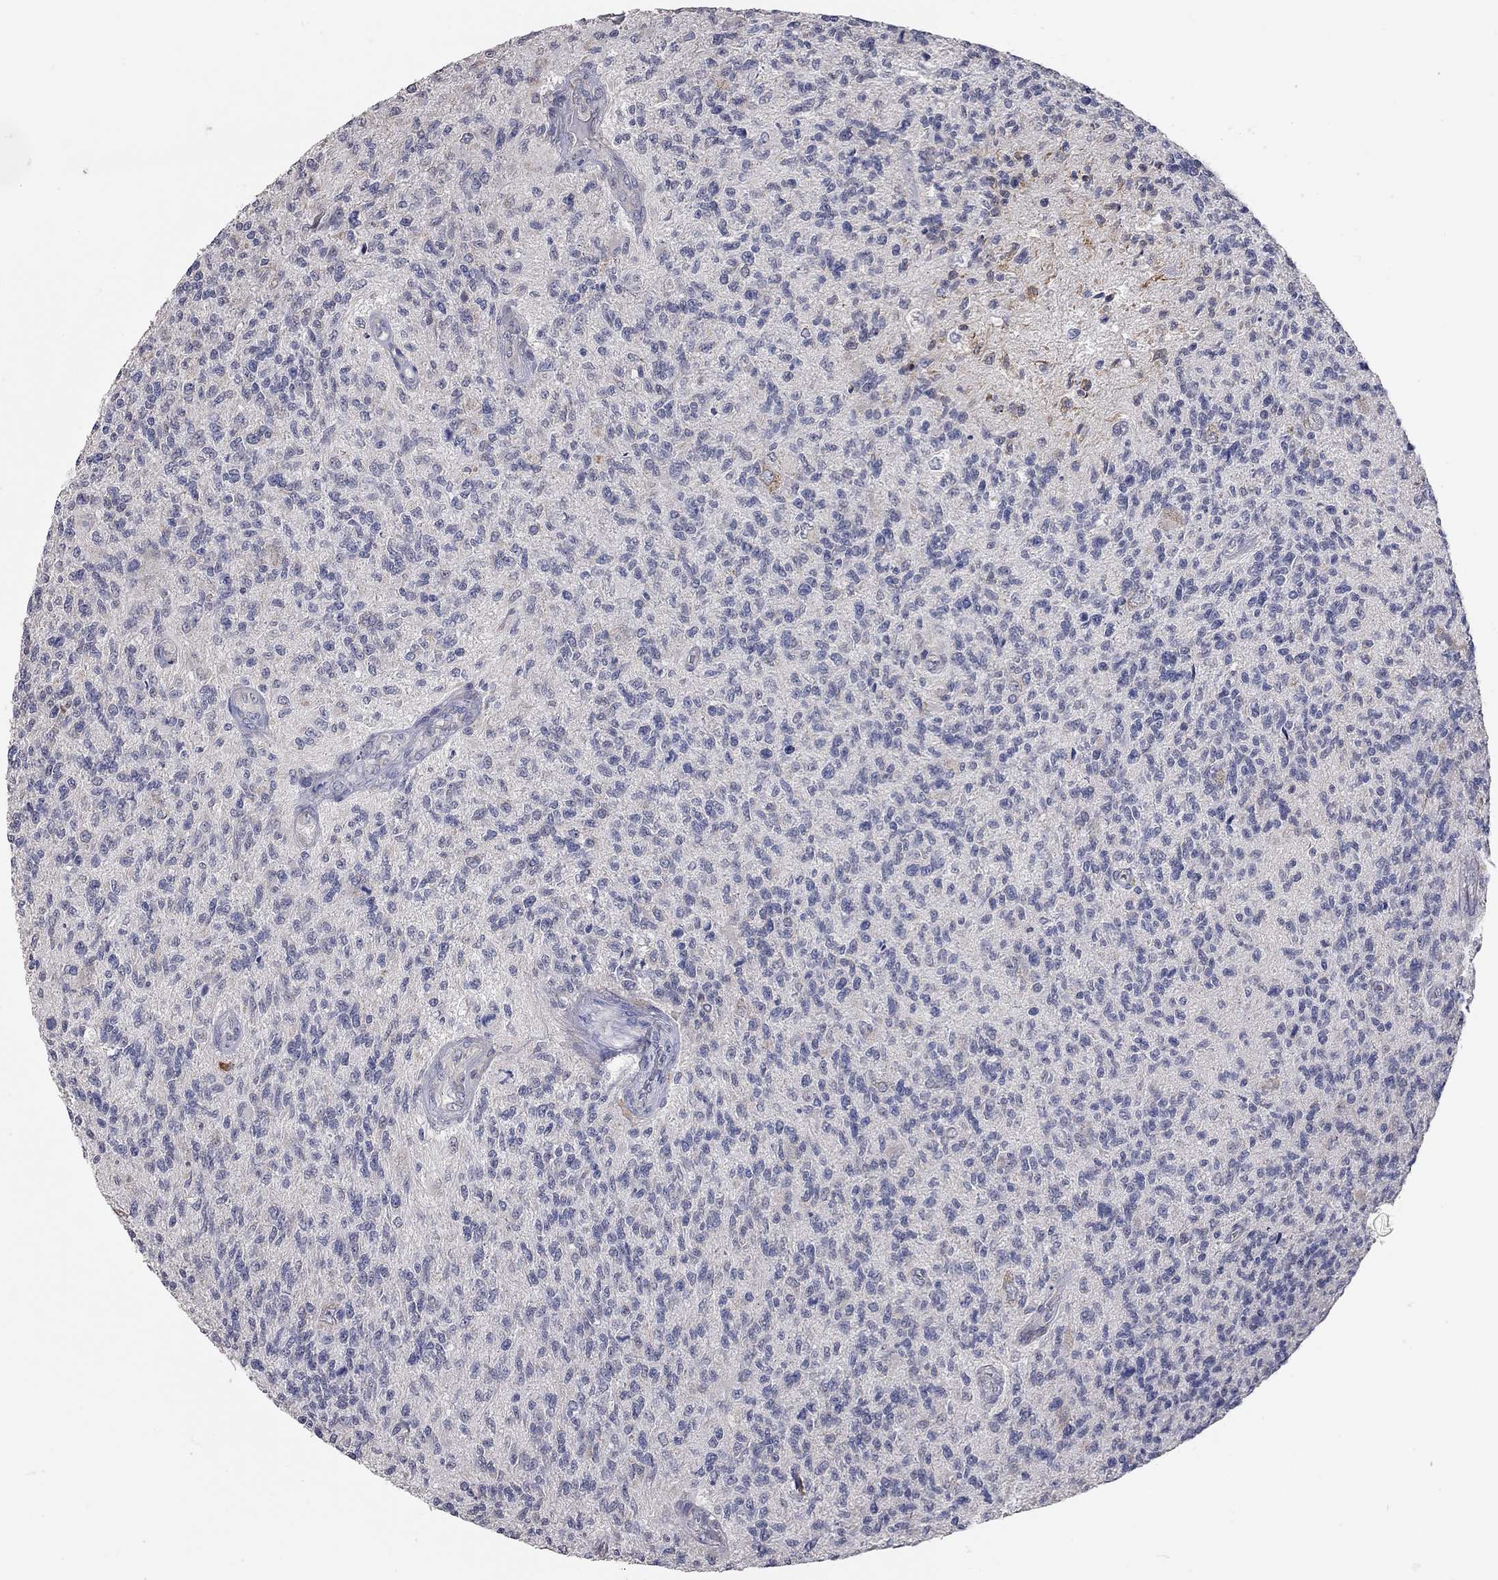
{"staining": {"intensity": "negative", "quantity": "none", "location": "none"}, "tissue": "glioma", "cell_type": "Tumor cells", "image_type": "cancer", "snomed": [{"axis": "morphology", "description": "Glioma, malignant, High grade"}, {"axis": "topography", "description": "Brain"}], "caption": "Immunohistochemical staining of high-grade glioma (malignant) exhibits no significant positivity in tumor cells.", "gene": "XAGE2", "patient": {"sex": "male", "age": 56}}